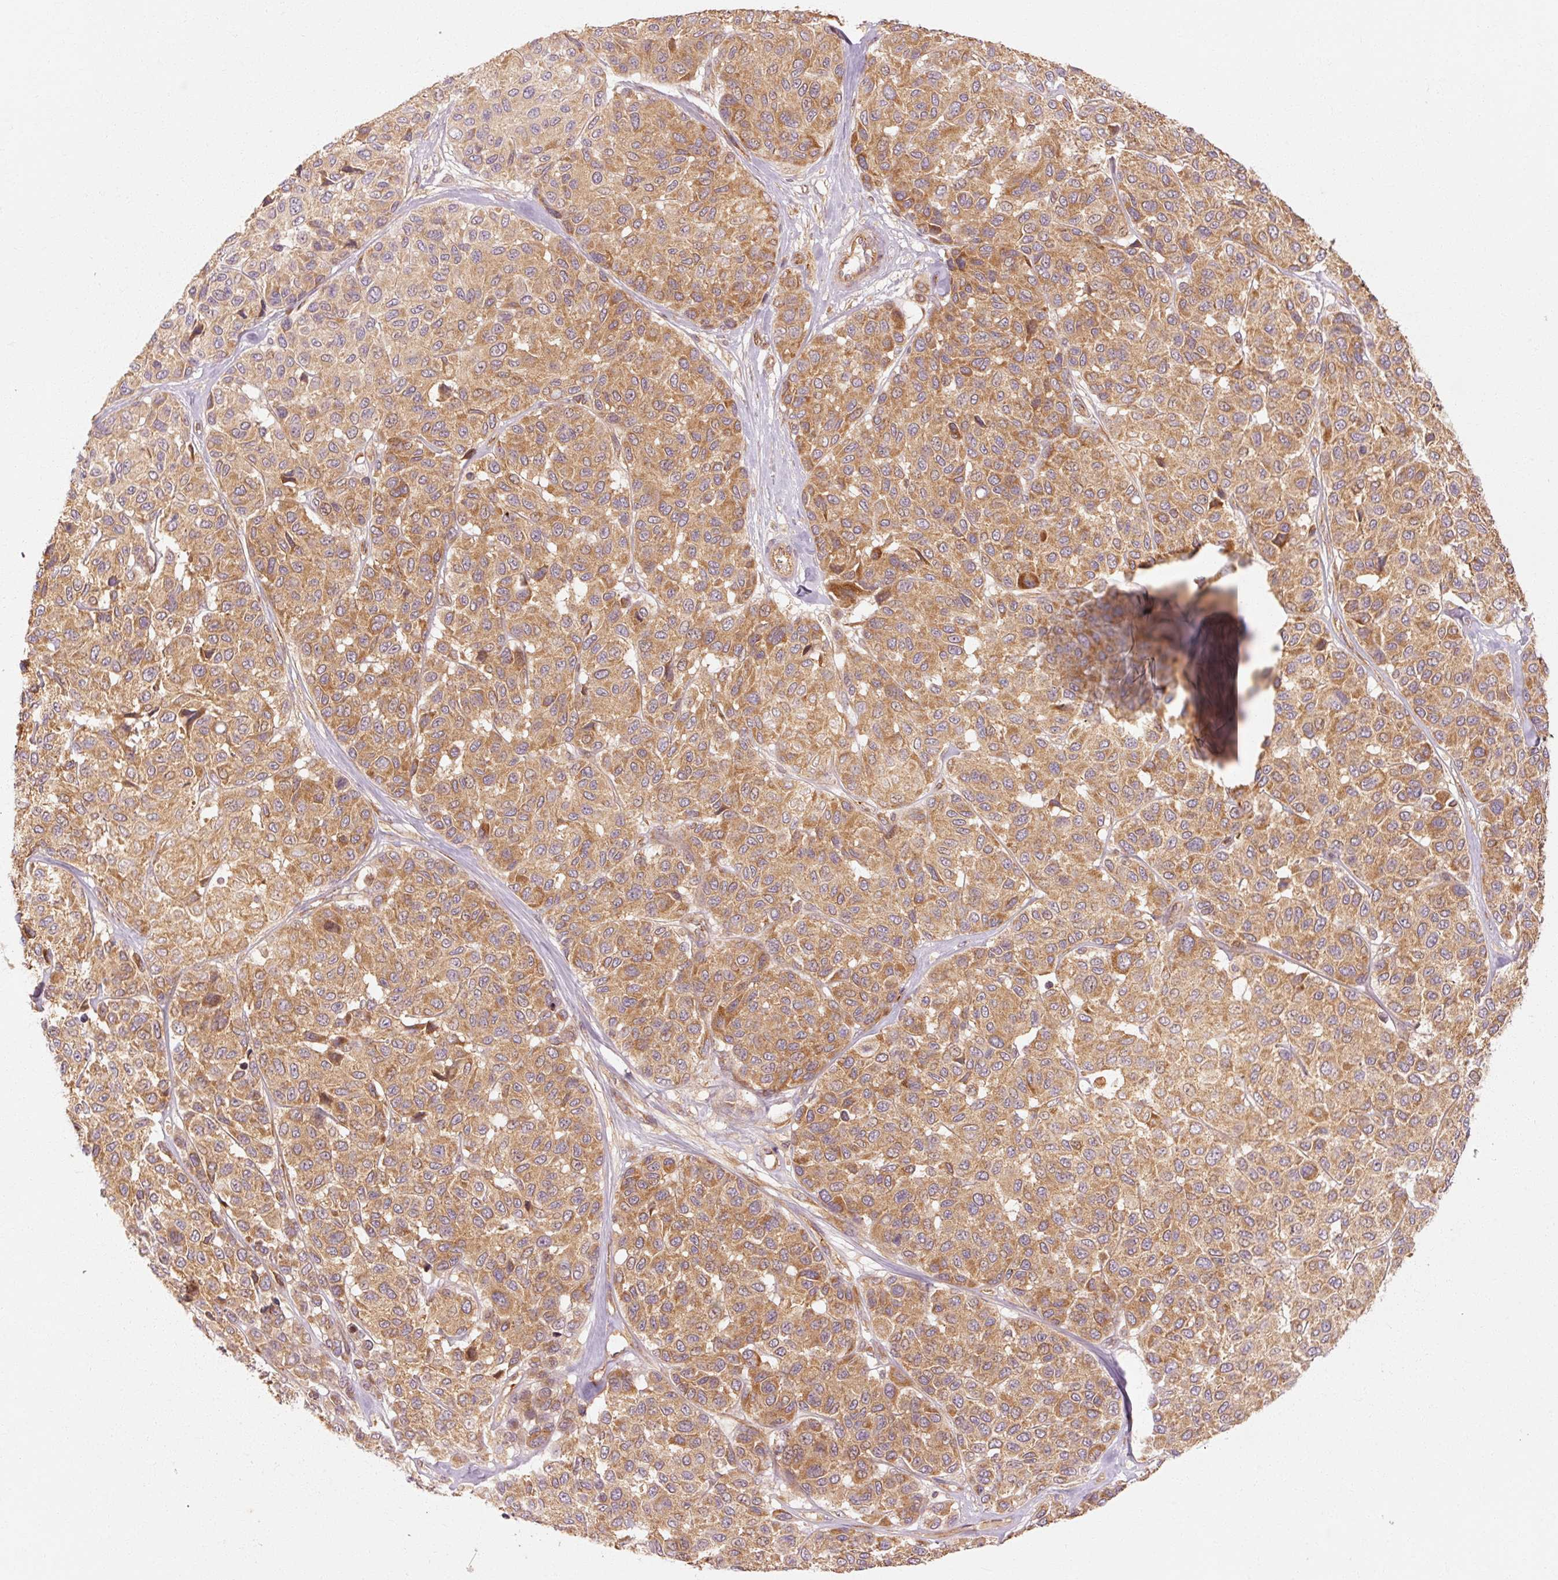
{"staining": {"intensity": "moderate", "quantity": ">75%", "location": "cytoplasmic/membranous"}, "tissue": "melanoma", "cell_type": "Tumor cells", "image_type": "cancer", "snomed": [{"axis": "morphology", "description": "Malignant melanoma, NOS"}, {"axis": "topography", "description": "Skin"}], "caption": "Immunohistochemical staining of melanoma reveals medium levels of moderate cytoplasmic/membranous staining in about >75% of tumor cells.", "gene": "CTNNA1", "patient": {"sex": "female", "age": 66}}